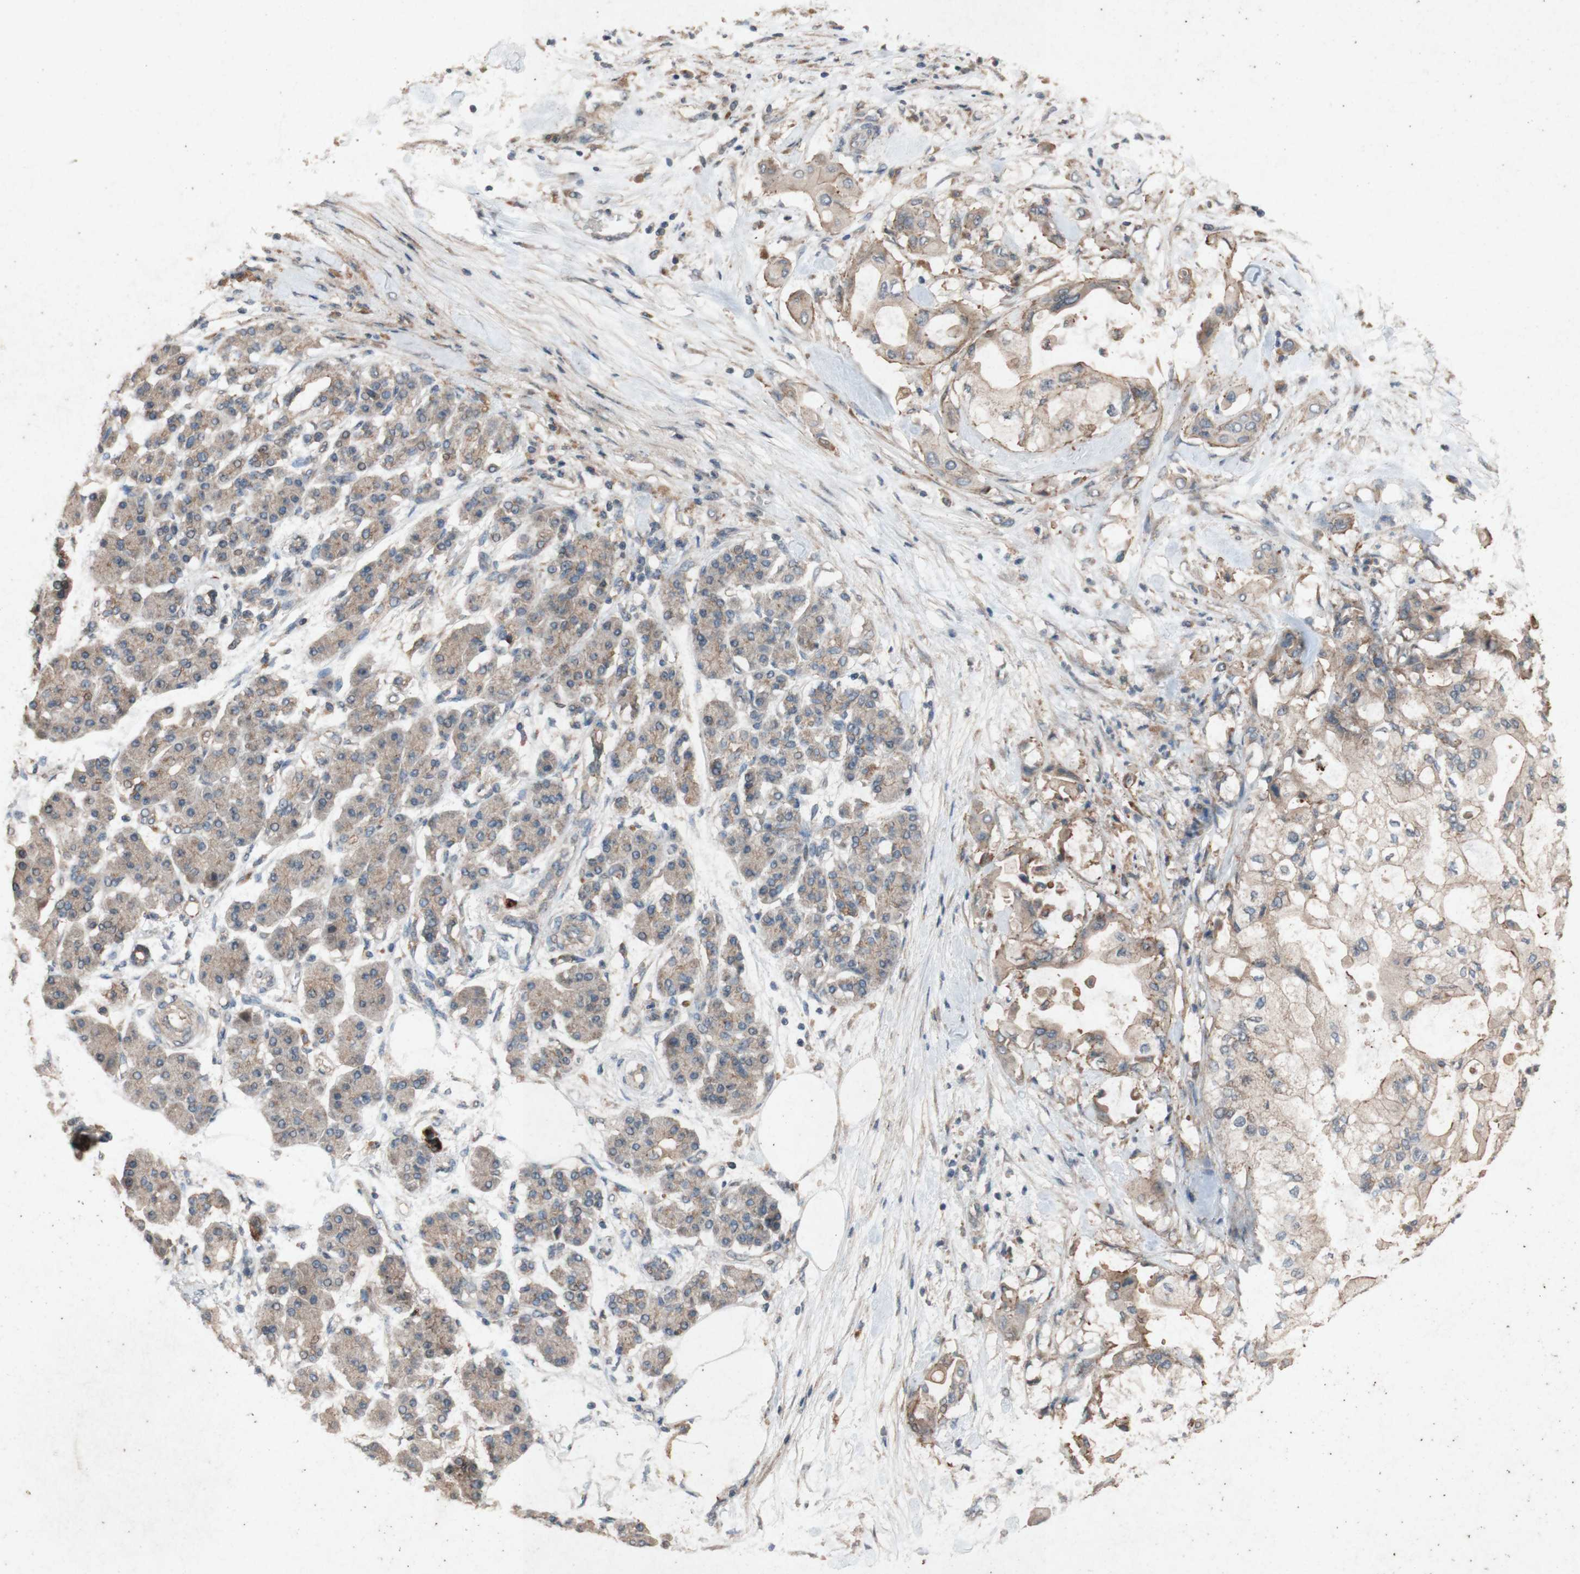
{"staining": {"intensity": "weak", "quantity": ">75%", "location": "cytoplasmic/membranous"}, "tissue": "pancreatic cancer", "cell_type": "Tumor cells", "image_type": "cancer", "snomed": [{"axis": "morphology", "description": "Adenocarcinoma, NOS"}, {"axis": "morphology", "description": "Adenocarcinoma, metastatic, NOS"}, {"axis": "topography", "description": "Lymph node"}, {"axis": "topography", "description": "Pancreas"}, {"axis": "topography", "description": "Duodenum"}], "caption": "About >75% of tumor cells in pancreatic cancer (adenocarcinoma) show weak cytoplasmic/membranous protein expression as visualized by brown immunohistochemical staining.", "gene": "ATP6V1F", "patient": {"sex": "female", "age": 64}}